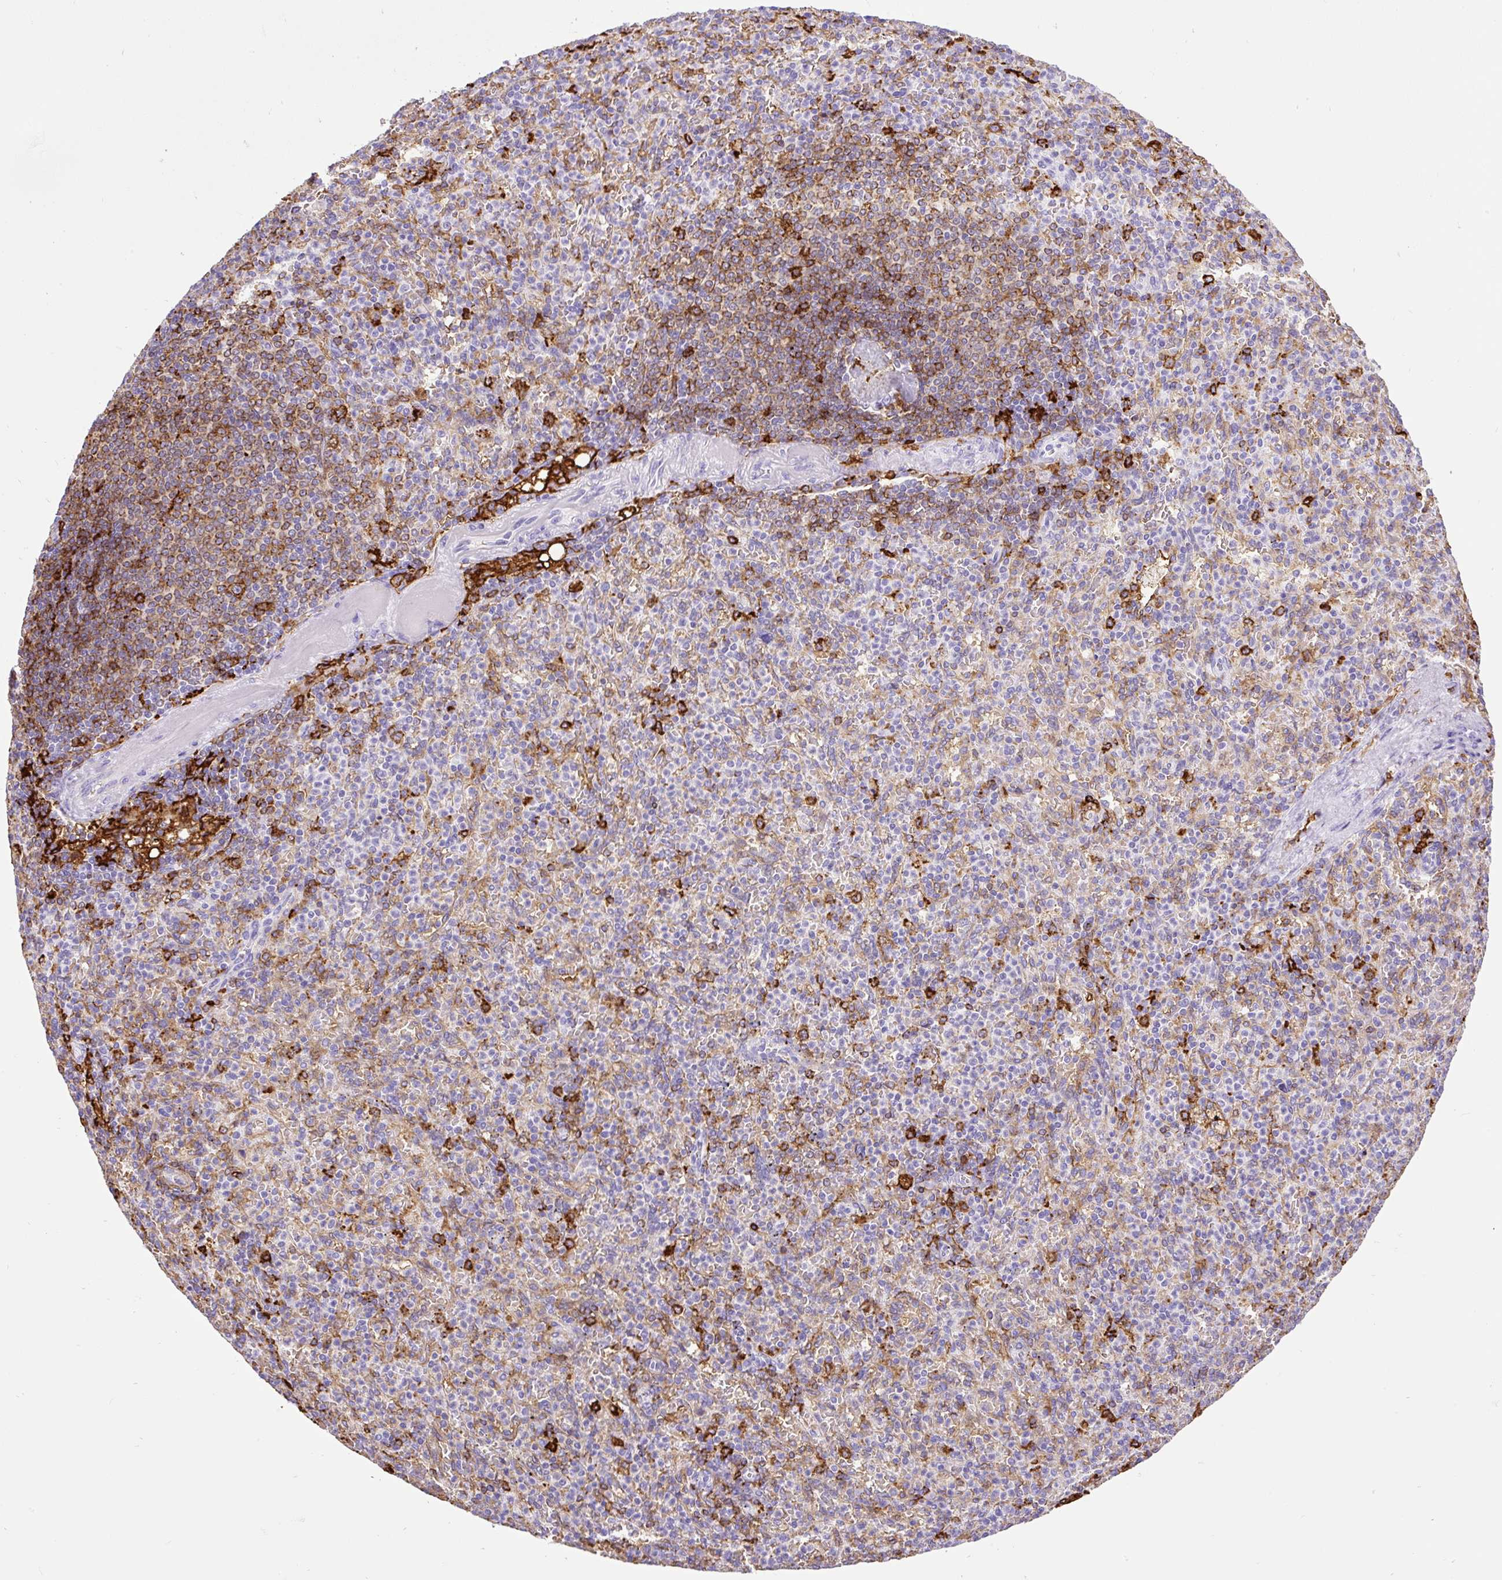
{"staining": {"intensity": "negative", "quantity": "none", "location": "none"}, "tissue": "spleen", "cell_type": "Cells in red pulp", "image_type": "normal", "snomed": [{"axis": "morphology", "description": "Normal tissue, NOS"}, {"axis": "topography", "description": "Spleen"}], "caption": "Cells in red pulp show no significant staining in unremarkable spleen. The staining is performed using DAB (3,3'-diaminobenzidine) brown chromogen with nuclei counter-stained in using hematoxylin.", "gene": "HLA", "patient": {"sex": "female", "age": 74}}